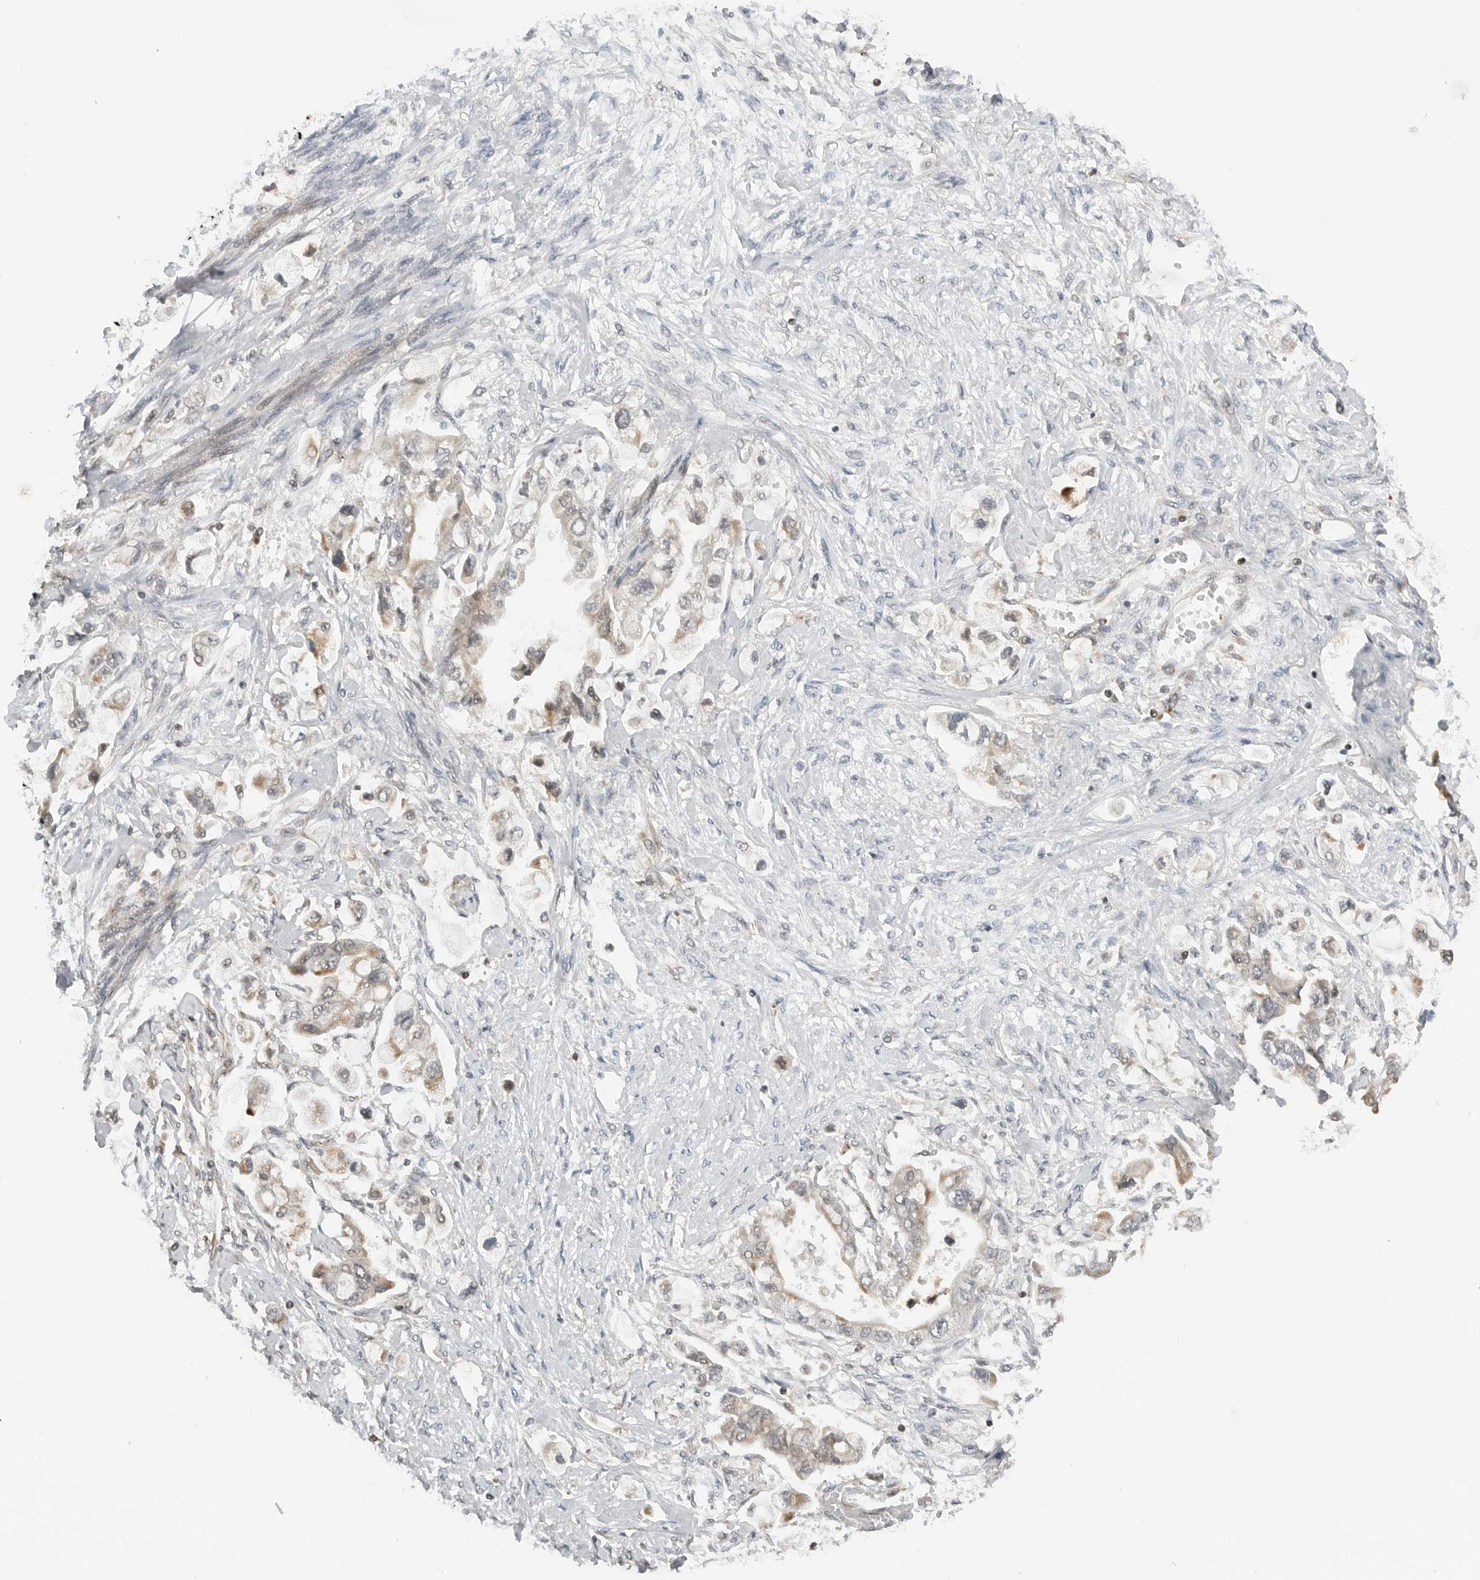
{"staining": {"intensity": "weak", "quantity": "25%-75%", "location": "cytoplasmic/membranous"}, "tissue": "stomach cancer", "cell_type": "Tumor cells", "image_type": "cancer", "snomed": [{"axis": "morphology", "description": "Adenocarcinoma, NOS"}, {"axis": "topography", "description": "Stomach"}], "caption": "Tumor cells demonstrate low levels of weak cytoplasmic/membranous positivity in about 25%-75% of cells in stomach cancer.", "gene": "PEX2", "patient": {"sex": "male", "age": 62}}